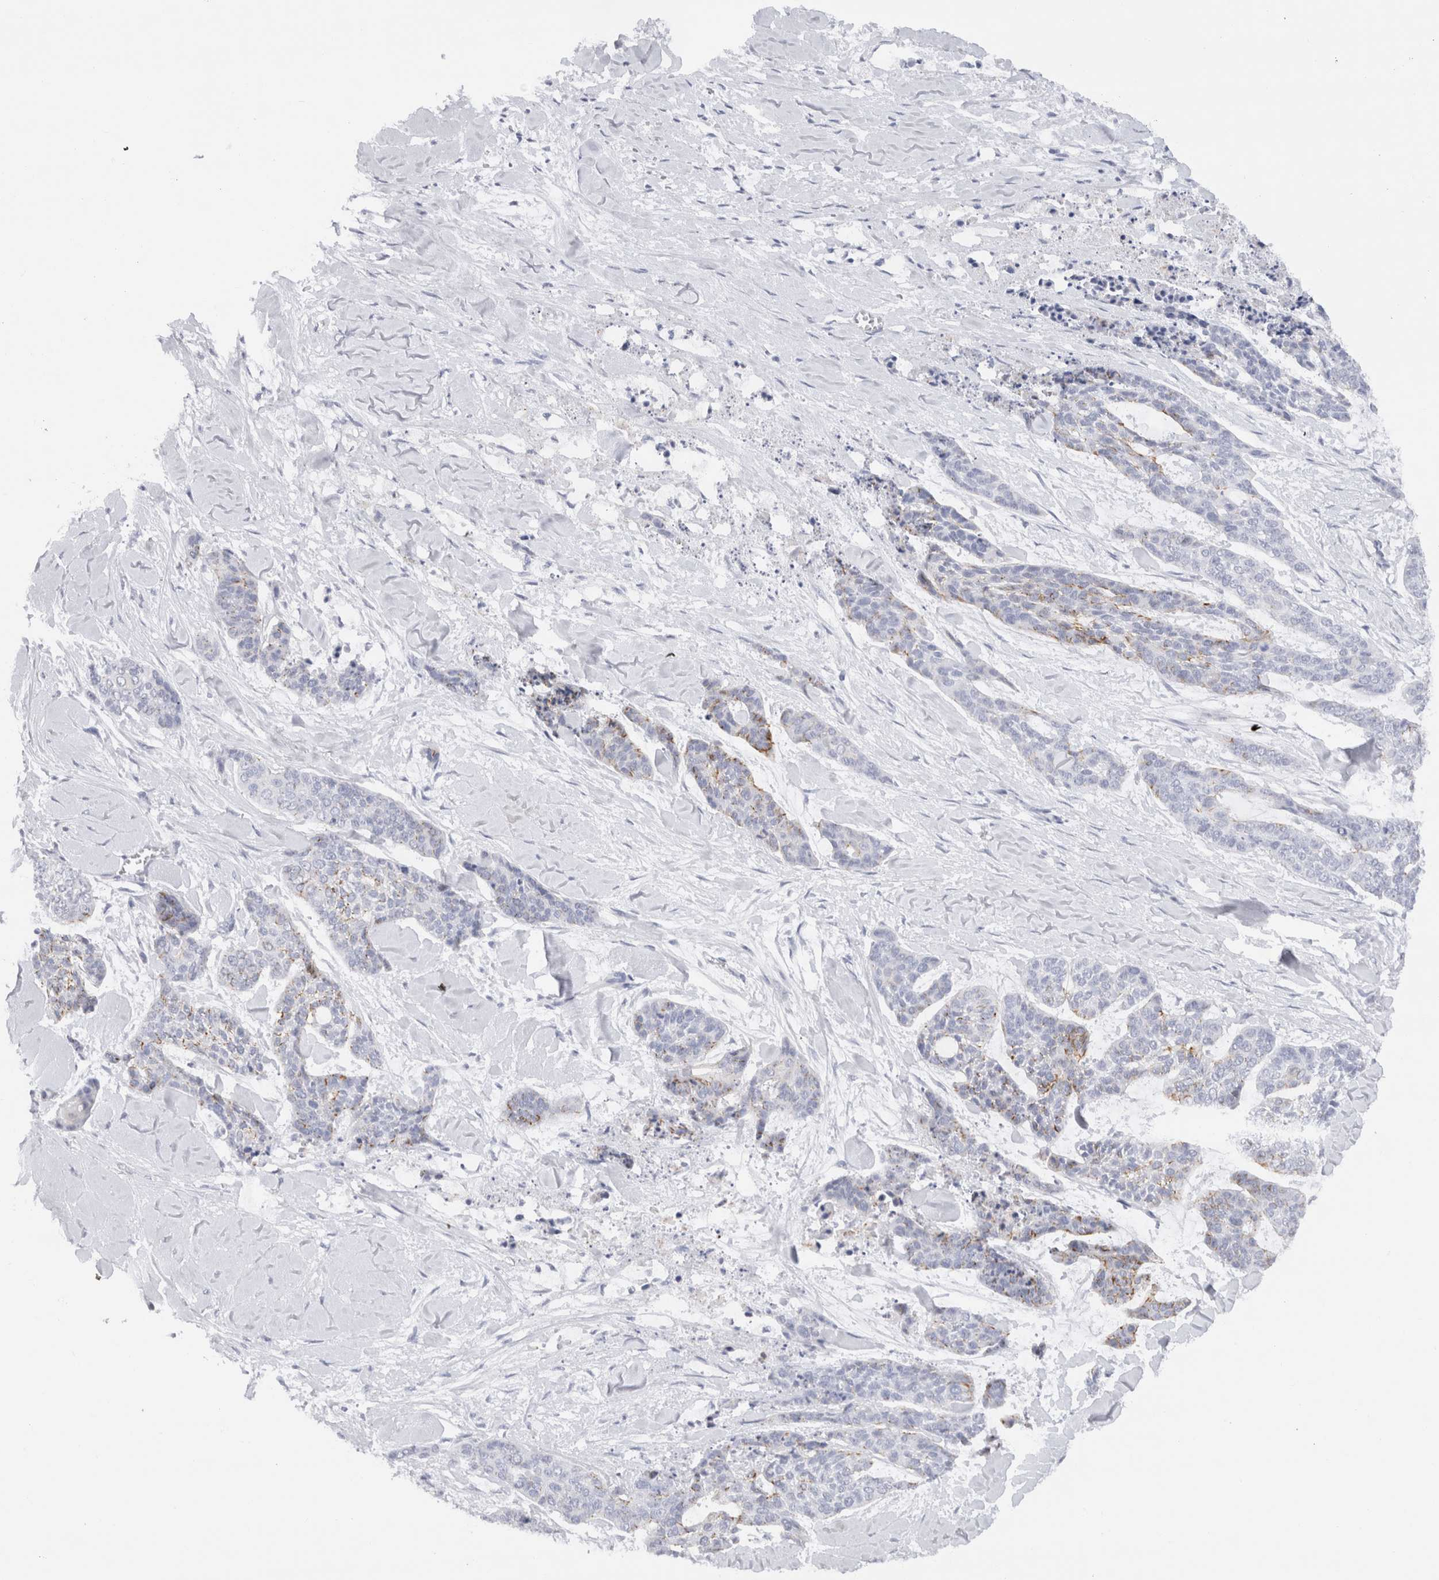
{"staining": {"intensity": "moderate", "quantity": "<25%", "location": "cytoplasmic/membranous"}, "tissue": "skin cancer", "cell_type": "Tumor cells", "image_type": "cancer", "snomed": [{"axis": "morphology", "description": "Basal cell carcinoma"}, {"axis": "topography", "description": "Skin"}], "caption": "Immunohistochemistry (DAB (3,3'-diaminobenzidine)) staining of skin basal cell carcinoma reveals moderate cytoplasmic/membranous protein positivity in approximately <25% of tumor cells.", "gene": "C9orf50", "patient": {"sex": "female", "age": 64}}